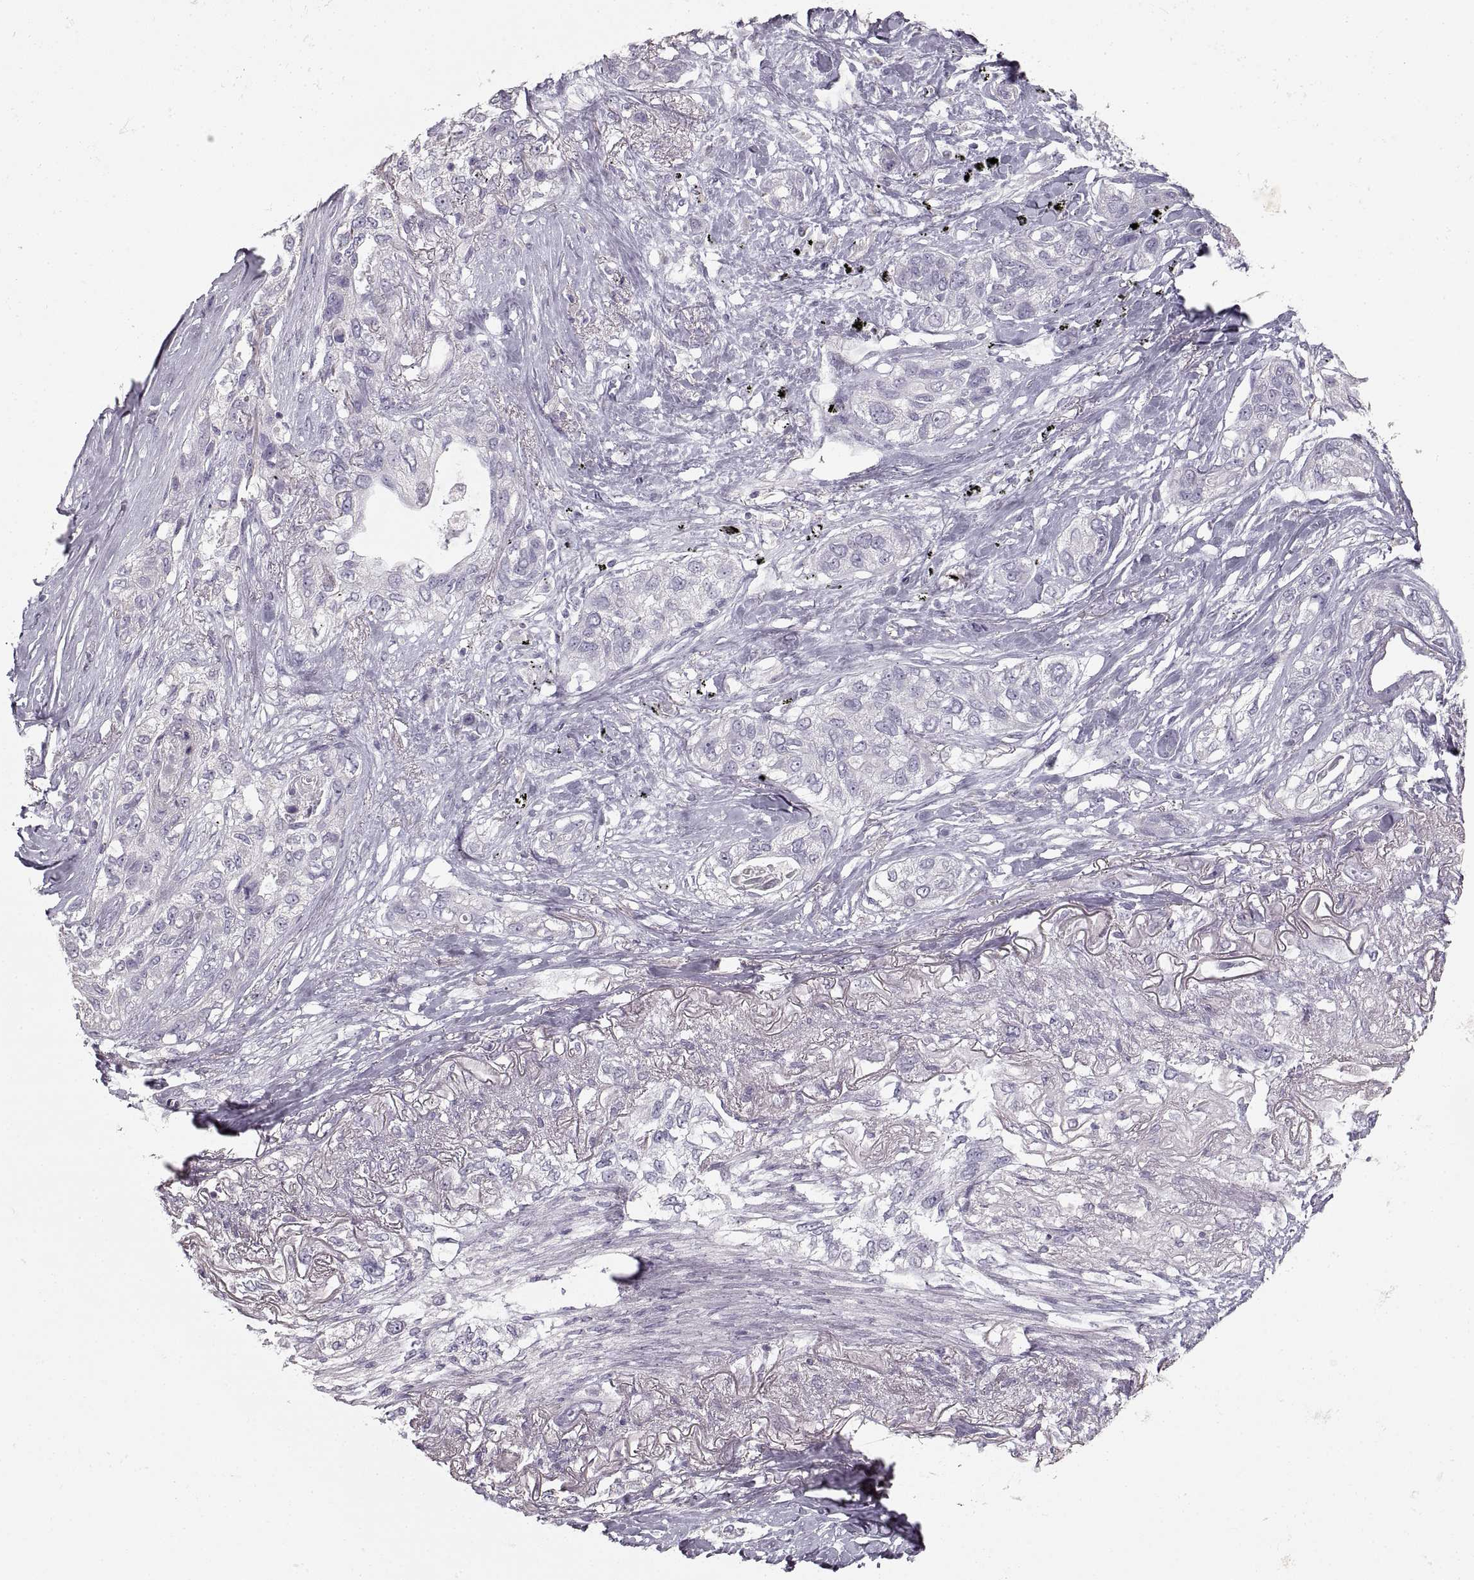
{"staining": {"intensity": "negative", "quantity": "none", "location": "none"}, "tissue": "lung cancer", "cell_type": "Tumor cells", "image_type": "cancer", "snomed": [{"axis": "morphology", "description": "Squamous cell carcinoma, NOS"}, {"axis": "topography", "description": "Lung"}], "caption": "Immunohistochemistry (IHC) photomicrograph of neoplastic tissue: human lung squamous cell carcinoma stained with DAB (3,3'-diaminobenzidine) exhibits no significant protein staining in tumor cells.", "gene": "ZP3", "patient": {"sex": "female", "age": 70}}